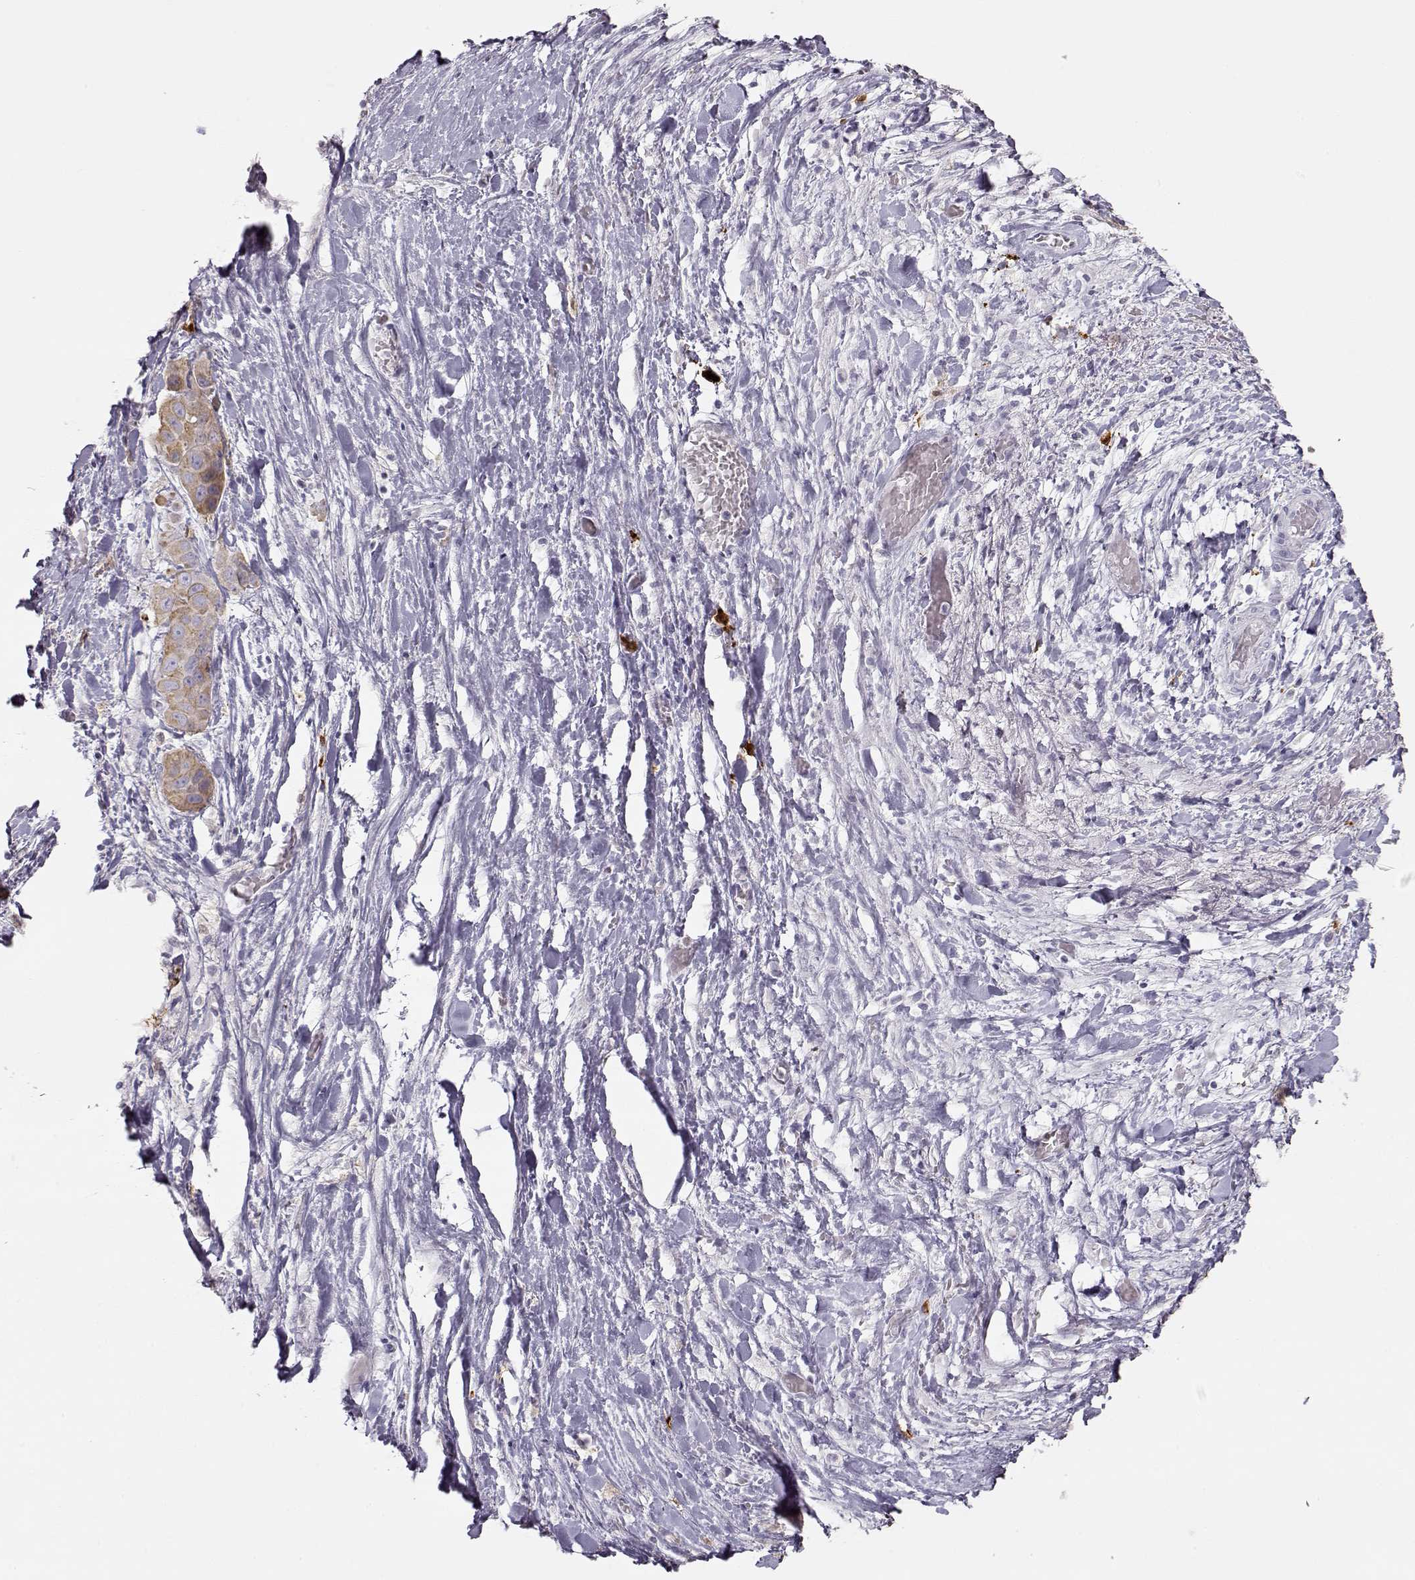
{"staining": {"intensity": "moderate", "quantity": ">75%", "location": "cytoplasmic/membranous"}, "tissue": "liver cancer", "cell_type": "Tumor cells", "image_type": "cancer", "snomed": [{"axis": "morphology", "description": "Cholangiocarcinoma"}, {"axis": "topography", "description": "Liver"}], "caption": "A photomicrograph of human liver cancer stained for a protein reveals moderate cytoplasmic/membranous brown staining in tumor cells.", "gene": "S100B", "patient": {"sex": "female", "age": 52}}